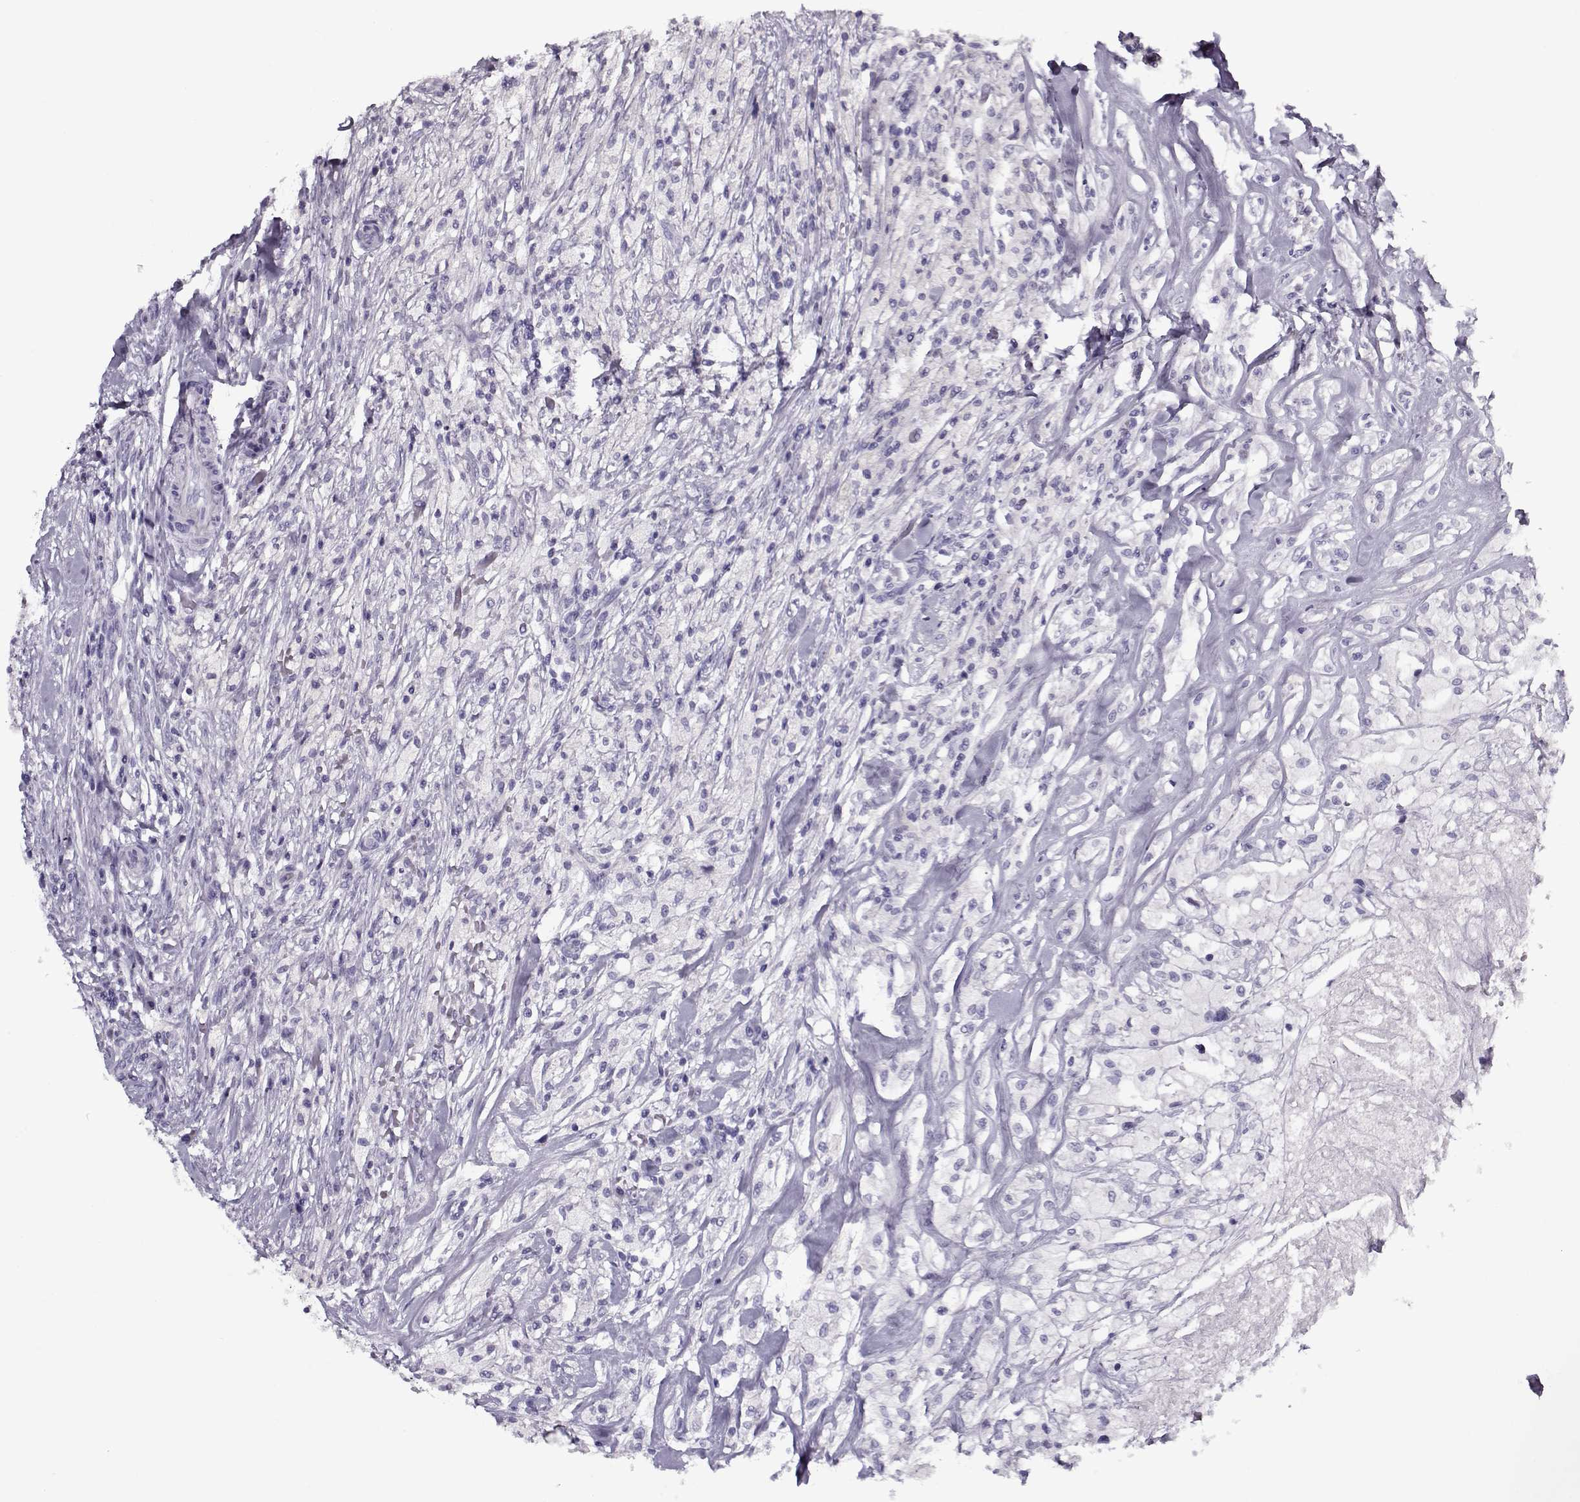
{"staining": {"intensity": "negative", "quantity": "none", "location": "none"}, "tissue": "testis cancer", "cell_type": "Tumor cells", "image_type": "cancer", "snomed": [{"axis": "morphology", "description": "Necrosis, NOS"}, {"axis": "morphology", "description": "Carcinoma, Embryonal, NOS"}, {"axis": "topography", "description": "Testis"}], "caption": "Immunohistochemical staining of human testis cancer reveals no significant staining in tumor cells. Brightfield microscopy of immunohistochemistry (IHC) stained with DAB (brown) and hematoxylin (blue), captured at high magnification.", "gene": "GAGE2A", "patient": {"sex": "male", "age": 19}}